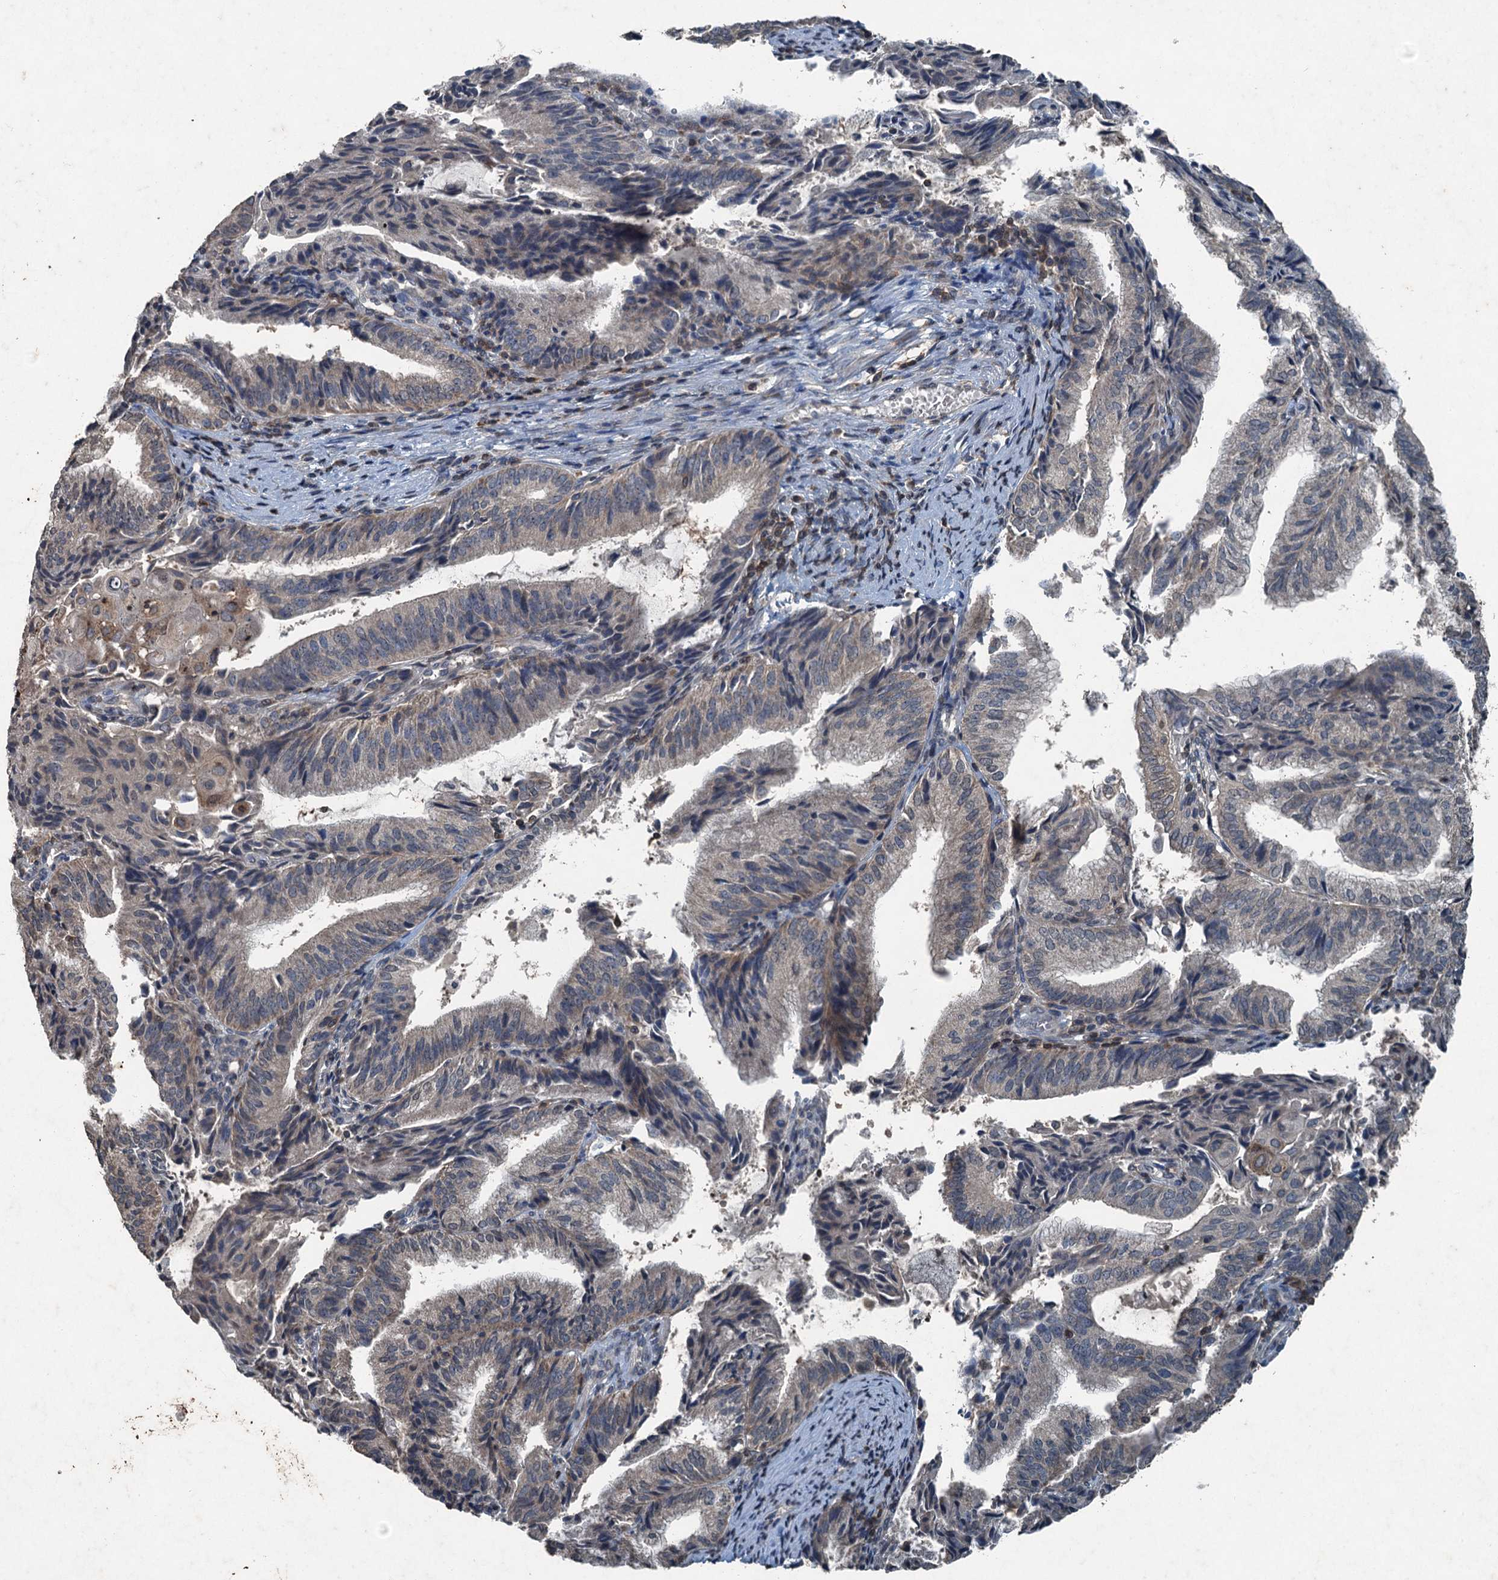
{"staining": {"intensity": "negative", "quantity": "none", "location": "none"}, "tissue": "endometrial cancer", "cell_type": "Tumor cells", "image_type": "cancer", "snomed": [{"axis": "morphology", "description": "Adenocarcinoma, NOS"}, {"axis": "topography", "description": "Endometrium"}], "caption": "Immunohistochemistry (IHC) histopathology image of neoplastic tissue: human adenocarcinoma (endometrial) stained with DAB (3,3'-diaminobenzidine) shows no significant protein positivity in tumor cells.", "gene": "TCTN1", "patient": {"sex": "female", "age": 49}}